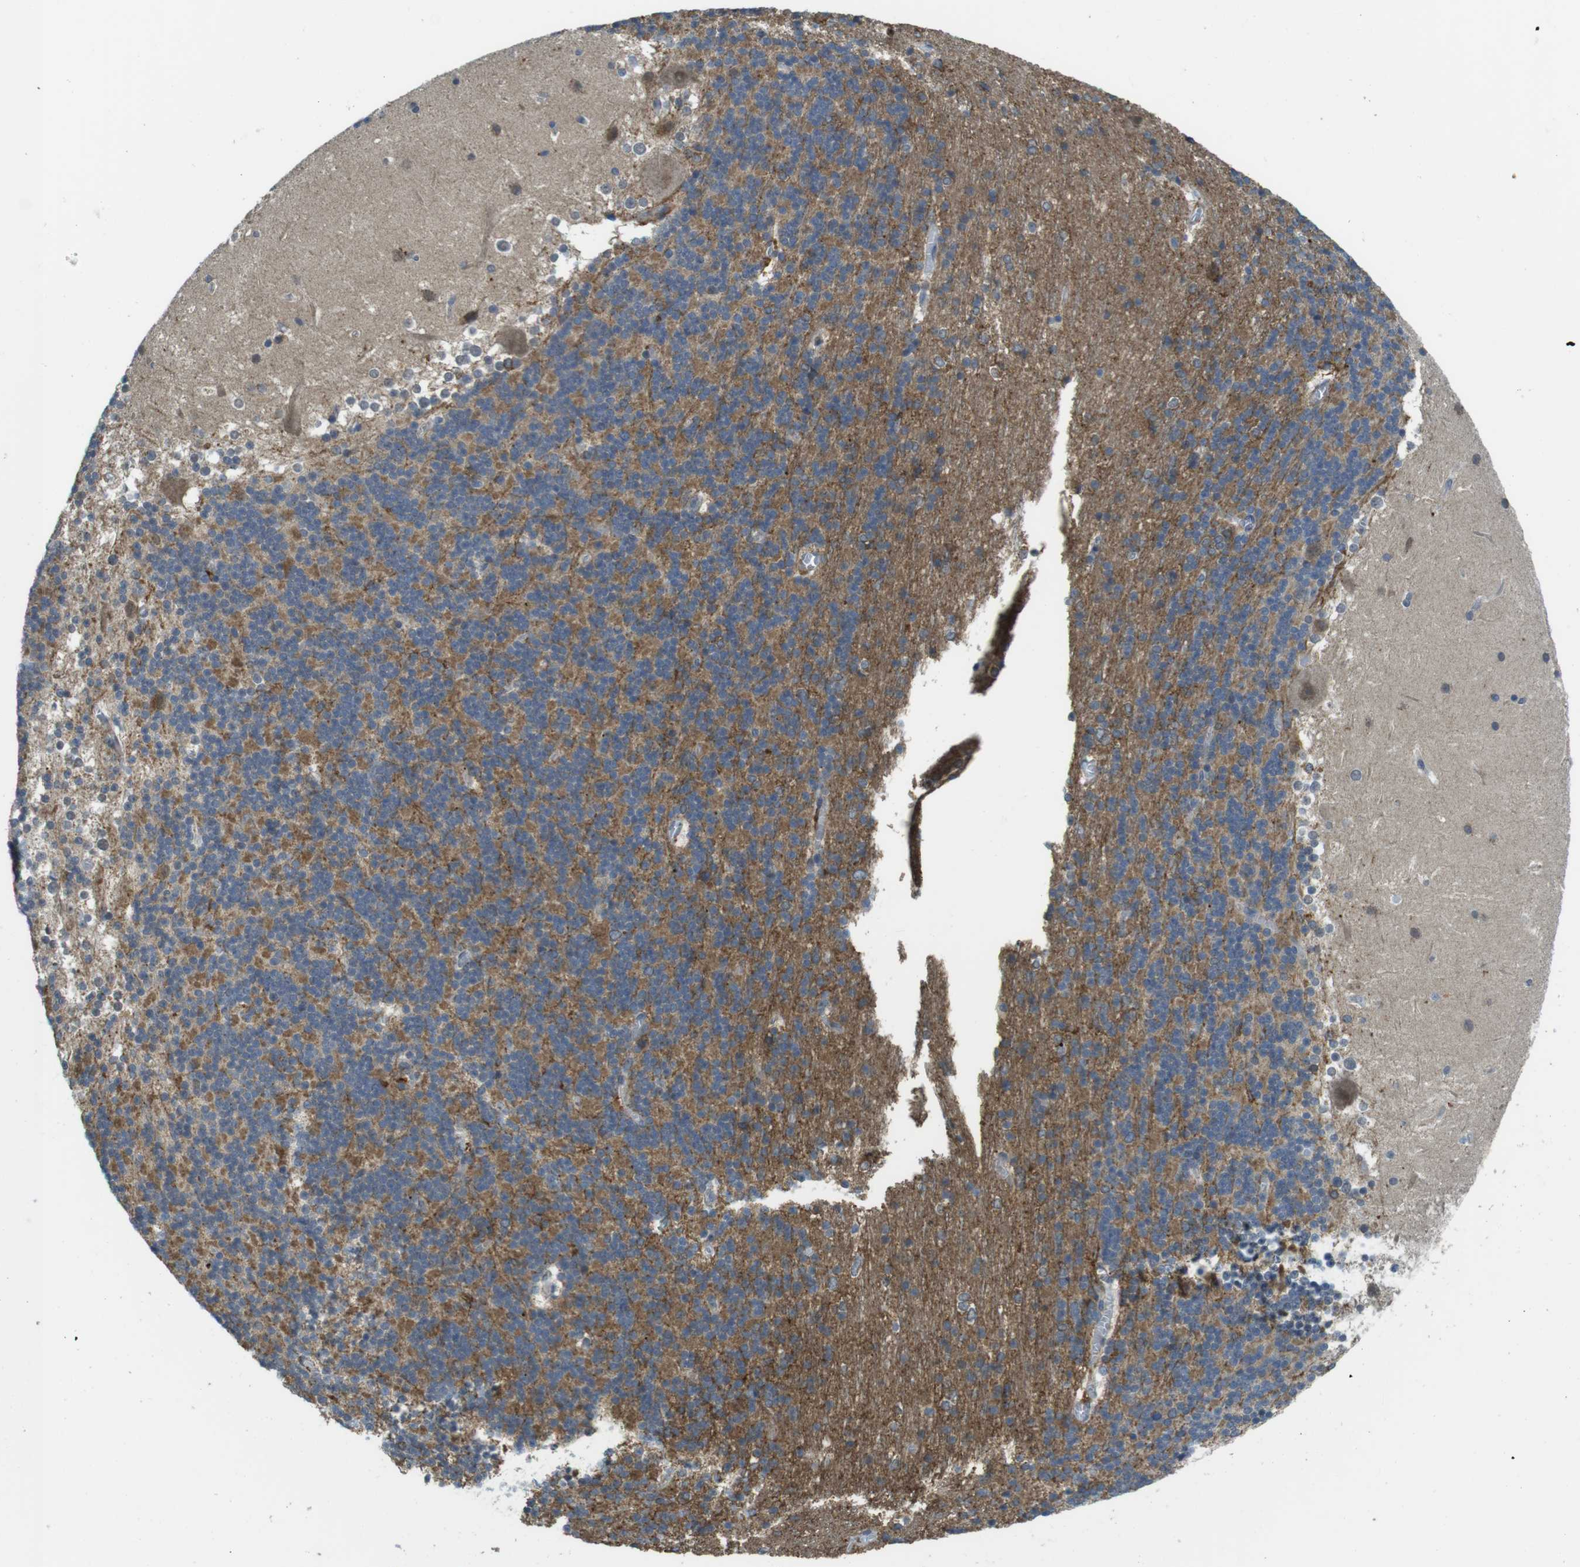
{"staining": {"intensity": "moderate", "quantity": "25%-75%", "location": "cytoplasmic/membranous"}, "tissue": "cerebellum", "cell_type": "Cells in granular layer", "image_type": "normal", "snomed": [{"axis": "morphology", "description": "Normal tissue, NOS"}, {"axis": "topography", "description": "Cerebellum"}], "caption": "Protein expression analysis of benign cerebellum shows moderate cytoplasmic/membranous positivity in approximately 25%-75% of cells in granular layer.", "gene": "BRI3BP", "patient": {"sex": "female", "age": 19}}